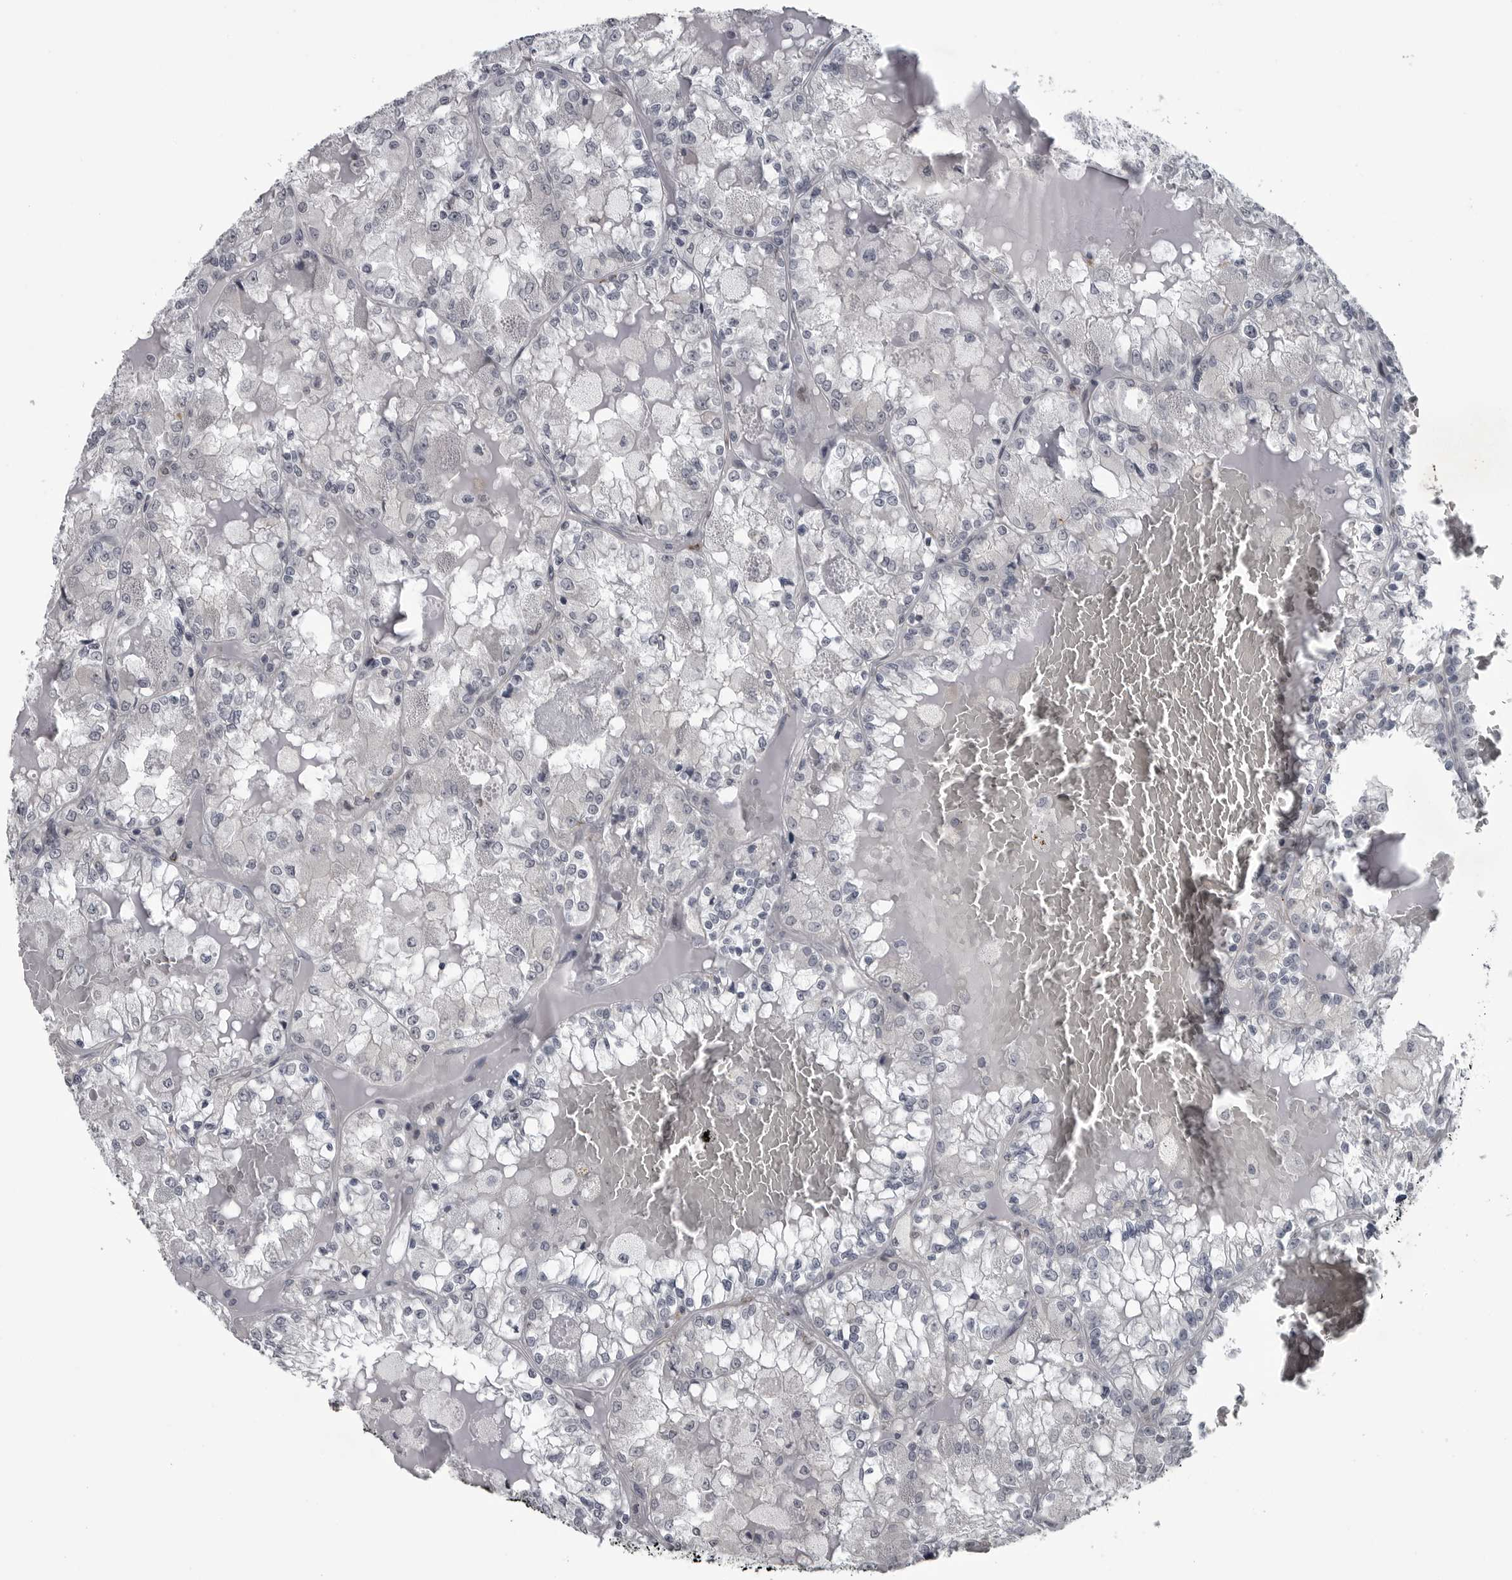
{"staining": {"intensity": "negative", "quantity": "none", "location": "none"}, "tissue": "renal cancer", "cell_type": "Tumor cells", "image_type": "cancer", "snomed": [{"axis": "morphology", "description": "Adenocarcinoma, NOS"}, {"axis": "topography", "description": "Kidney"}], "caption": "A high-resolution photomicrograph shows immunohistochemistry (IHC) staining of adenocarcinoma (renal), which exhibits no significant expression in tumor cells.", "gene": "LYSMD1", "patient": {"sex": "female", "age": 56}}